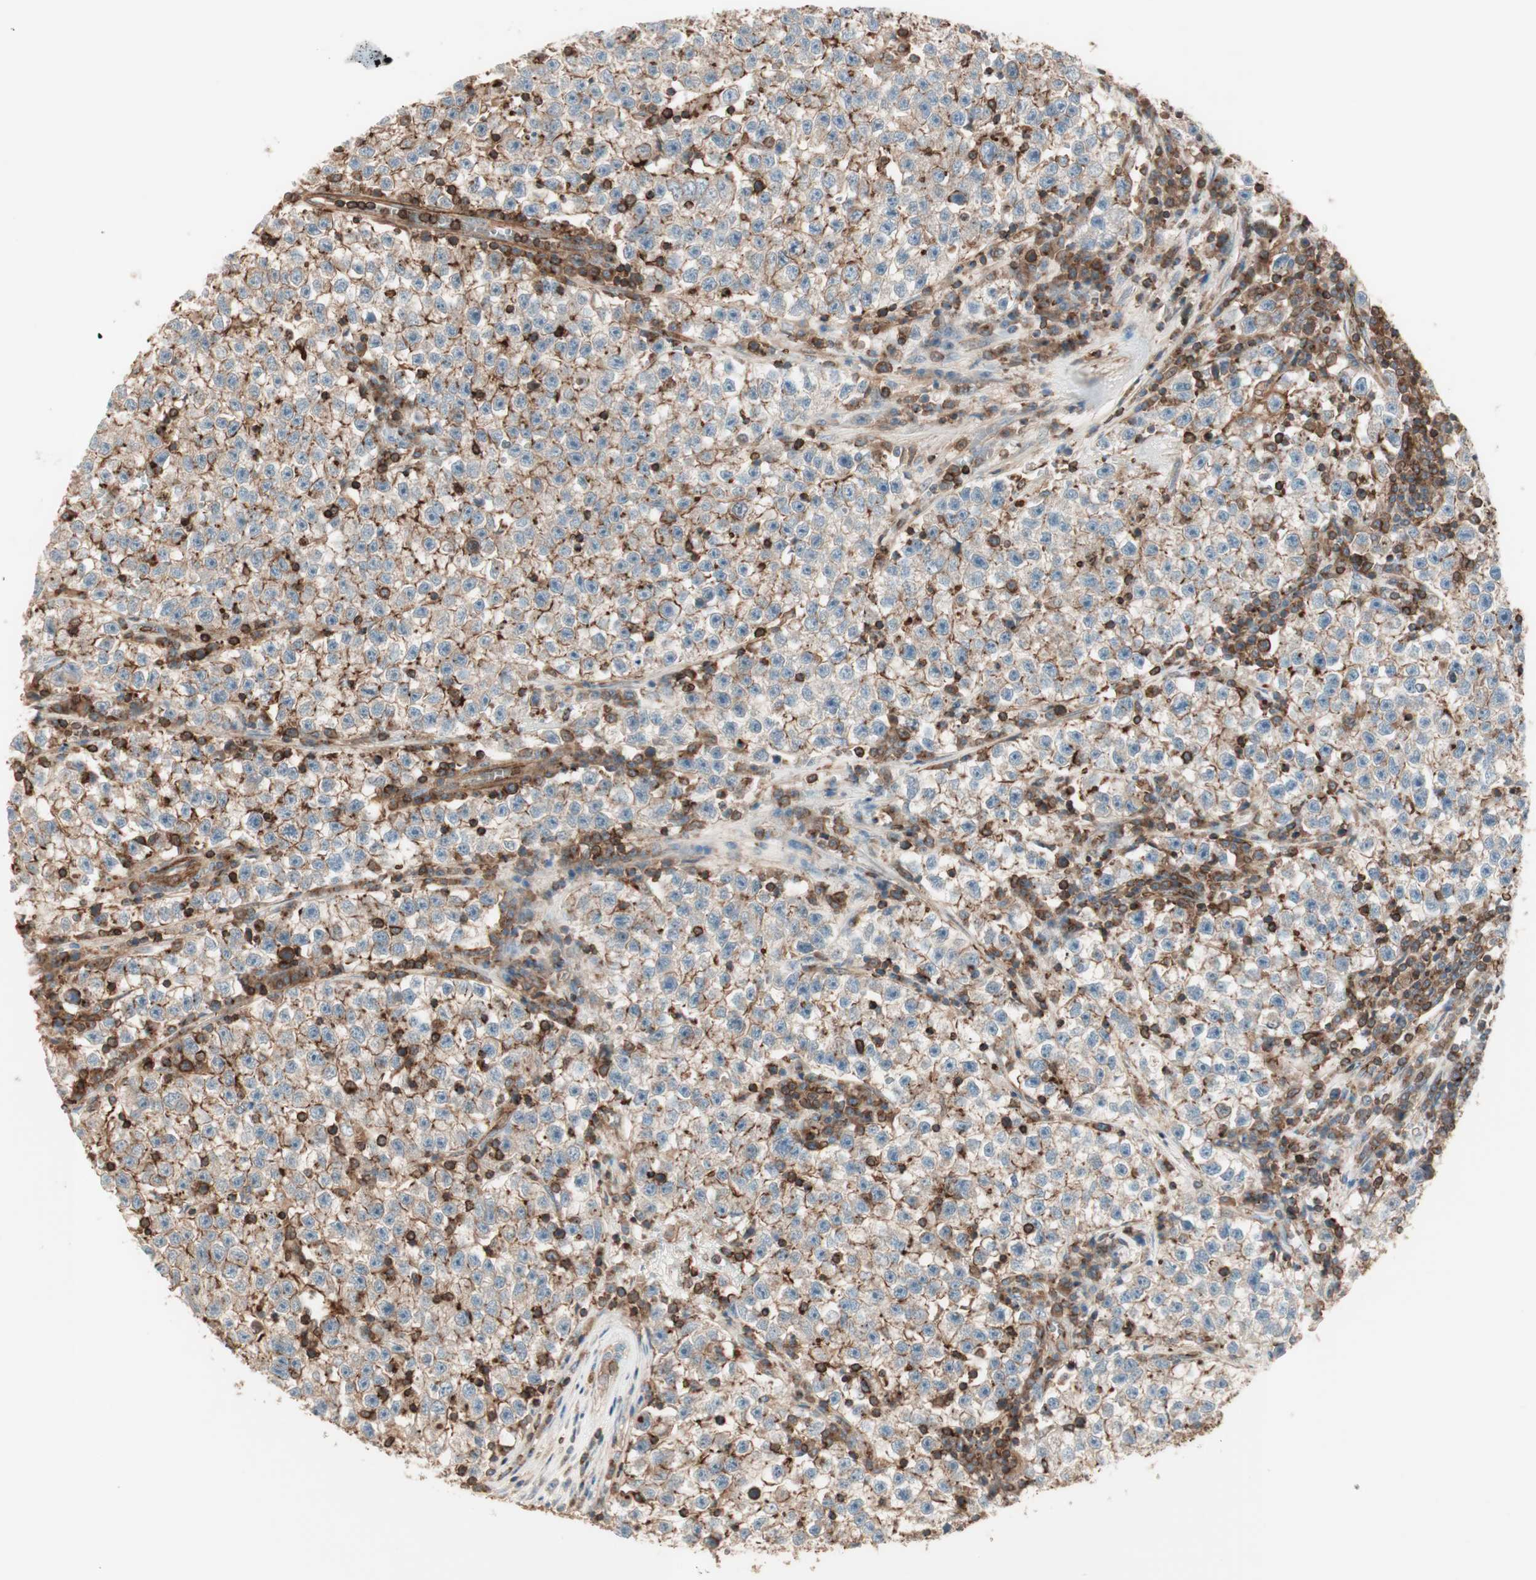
{"staining": {"intensity": "strong", "quantity": "25%-75%", "location": "cytoplasmic/membranous"}, "tissue": "testis cancer", "cell_type": "Tumor cells", "image_type": "cancer", "snomed": [{"axis": "morphology", "description": "Seminoma, NOS"}, {"axis": "topography", "description": "Testis"}], "caption": "Tumor cells demonstrate high levels of strong cytoplasmic/membranous expression in about 25%-75% of cells in human testis cancer. (DAB IHC with brightfield microscopy, high magnification).", "gene": "TCP11L1", "patient": {"sex": "male", "age": 22}}